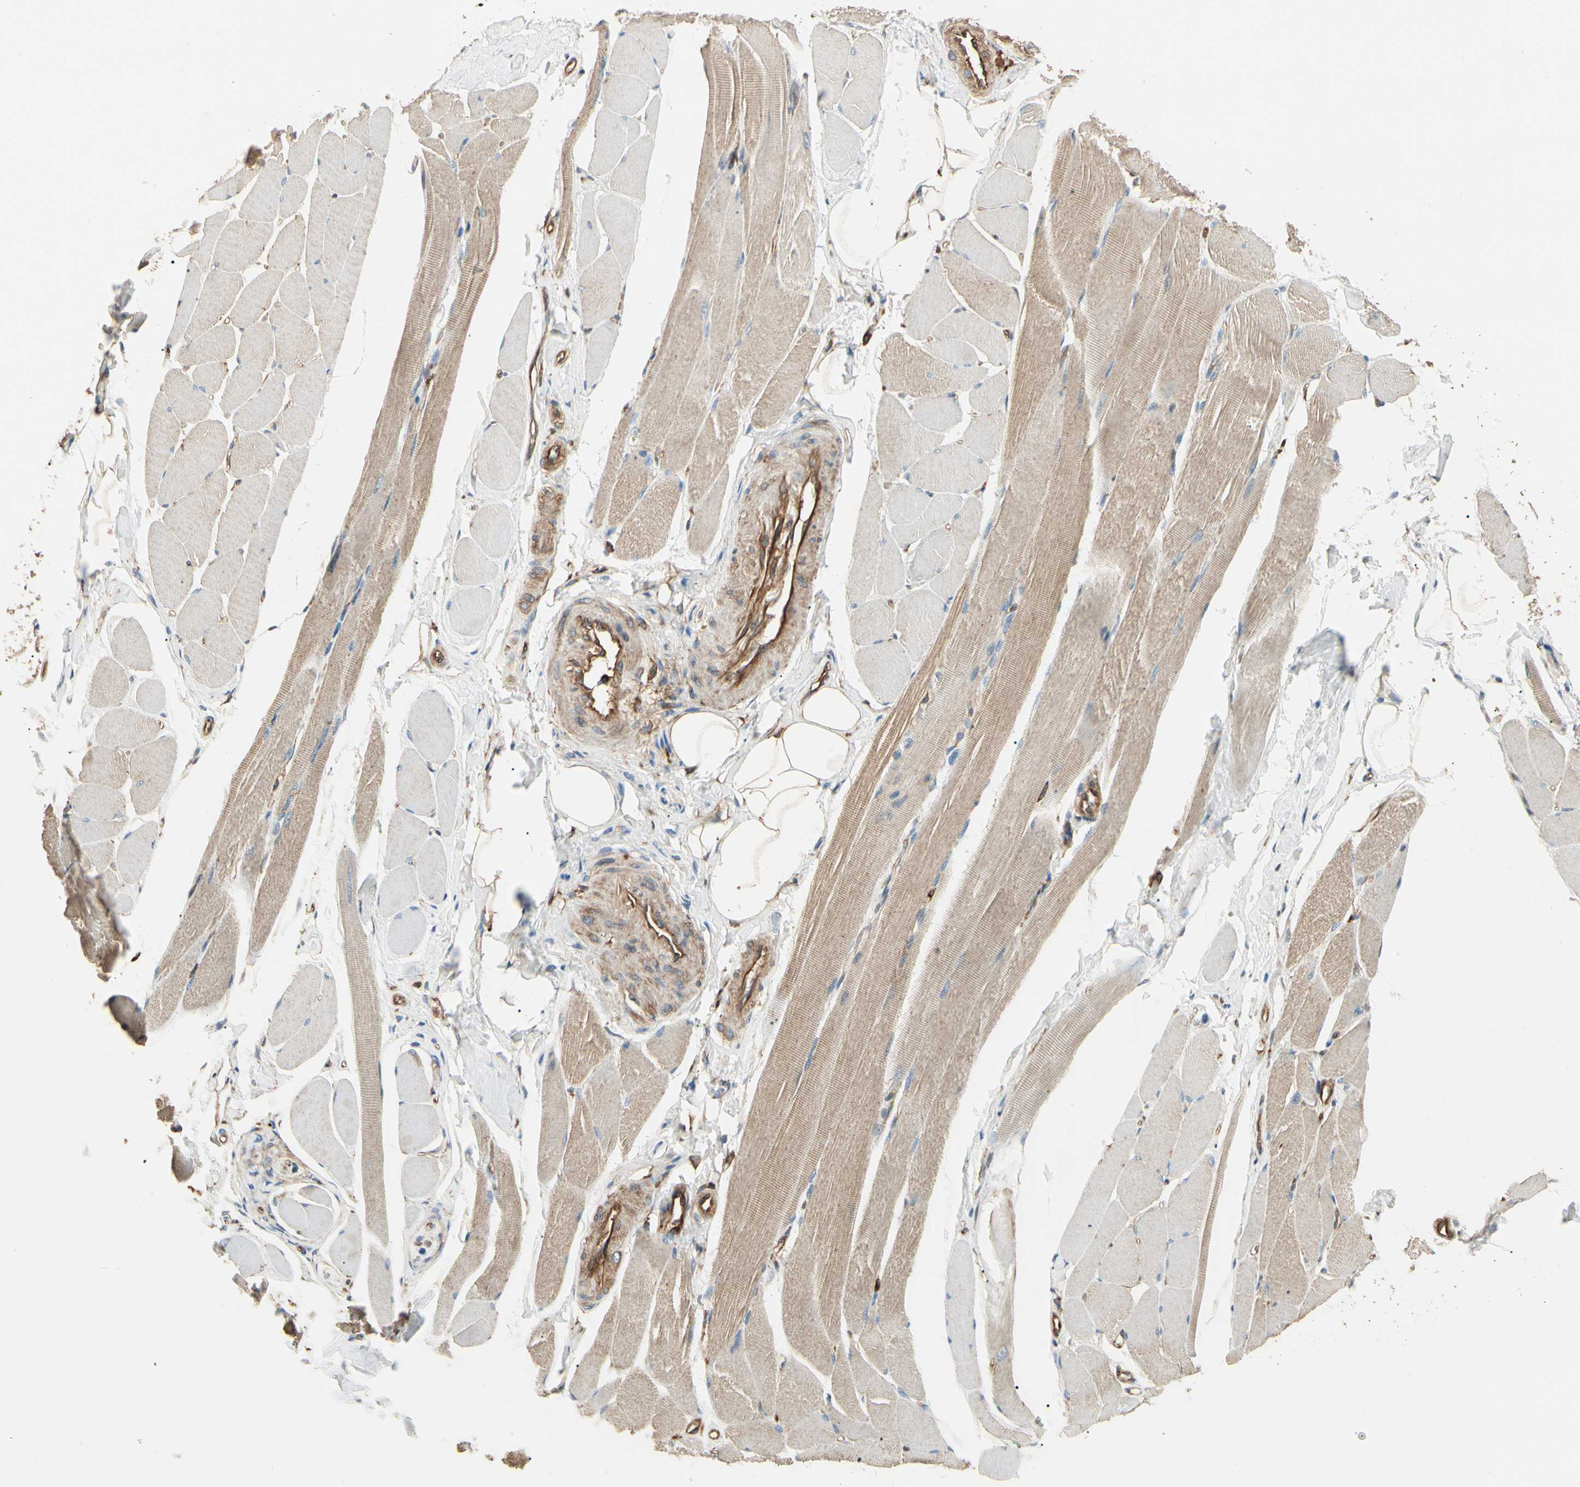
{"staining": {"intensity": "weak", "quantity": "25%-75%", "location": "cytoplasmic/membranous"}, "tissue": "skeletal muscle", "cell_type": "Myocytes", "image_type": "normal", "snomed": [{"axis": "morphology", "description": "Normal tissue, NOS"}, {"axis": "topography", "description": "Skeletal muscle"}, {"axis": "topography", "description": "Peripheral nerve tissue"}], "caption": "Myocytes reveal weak cytoplasmic/membranous positivity in about 25%-75% of cells in unremarkable skeletal muscle. The protein of interest is stained brown, and the nuclei are stained in blue (DAB IHC with brightfield microscopy, high magnification).", "gene": "ARPC2", "patient": {"sex": "female", "age": 84}}